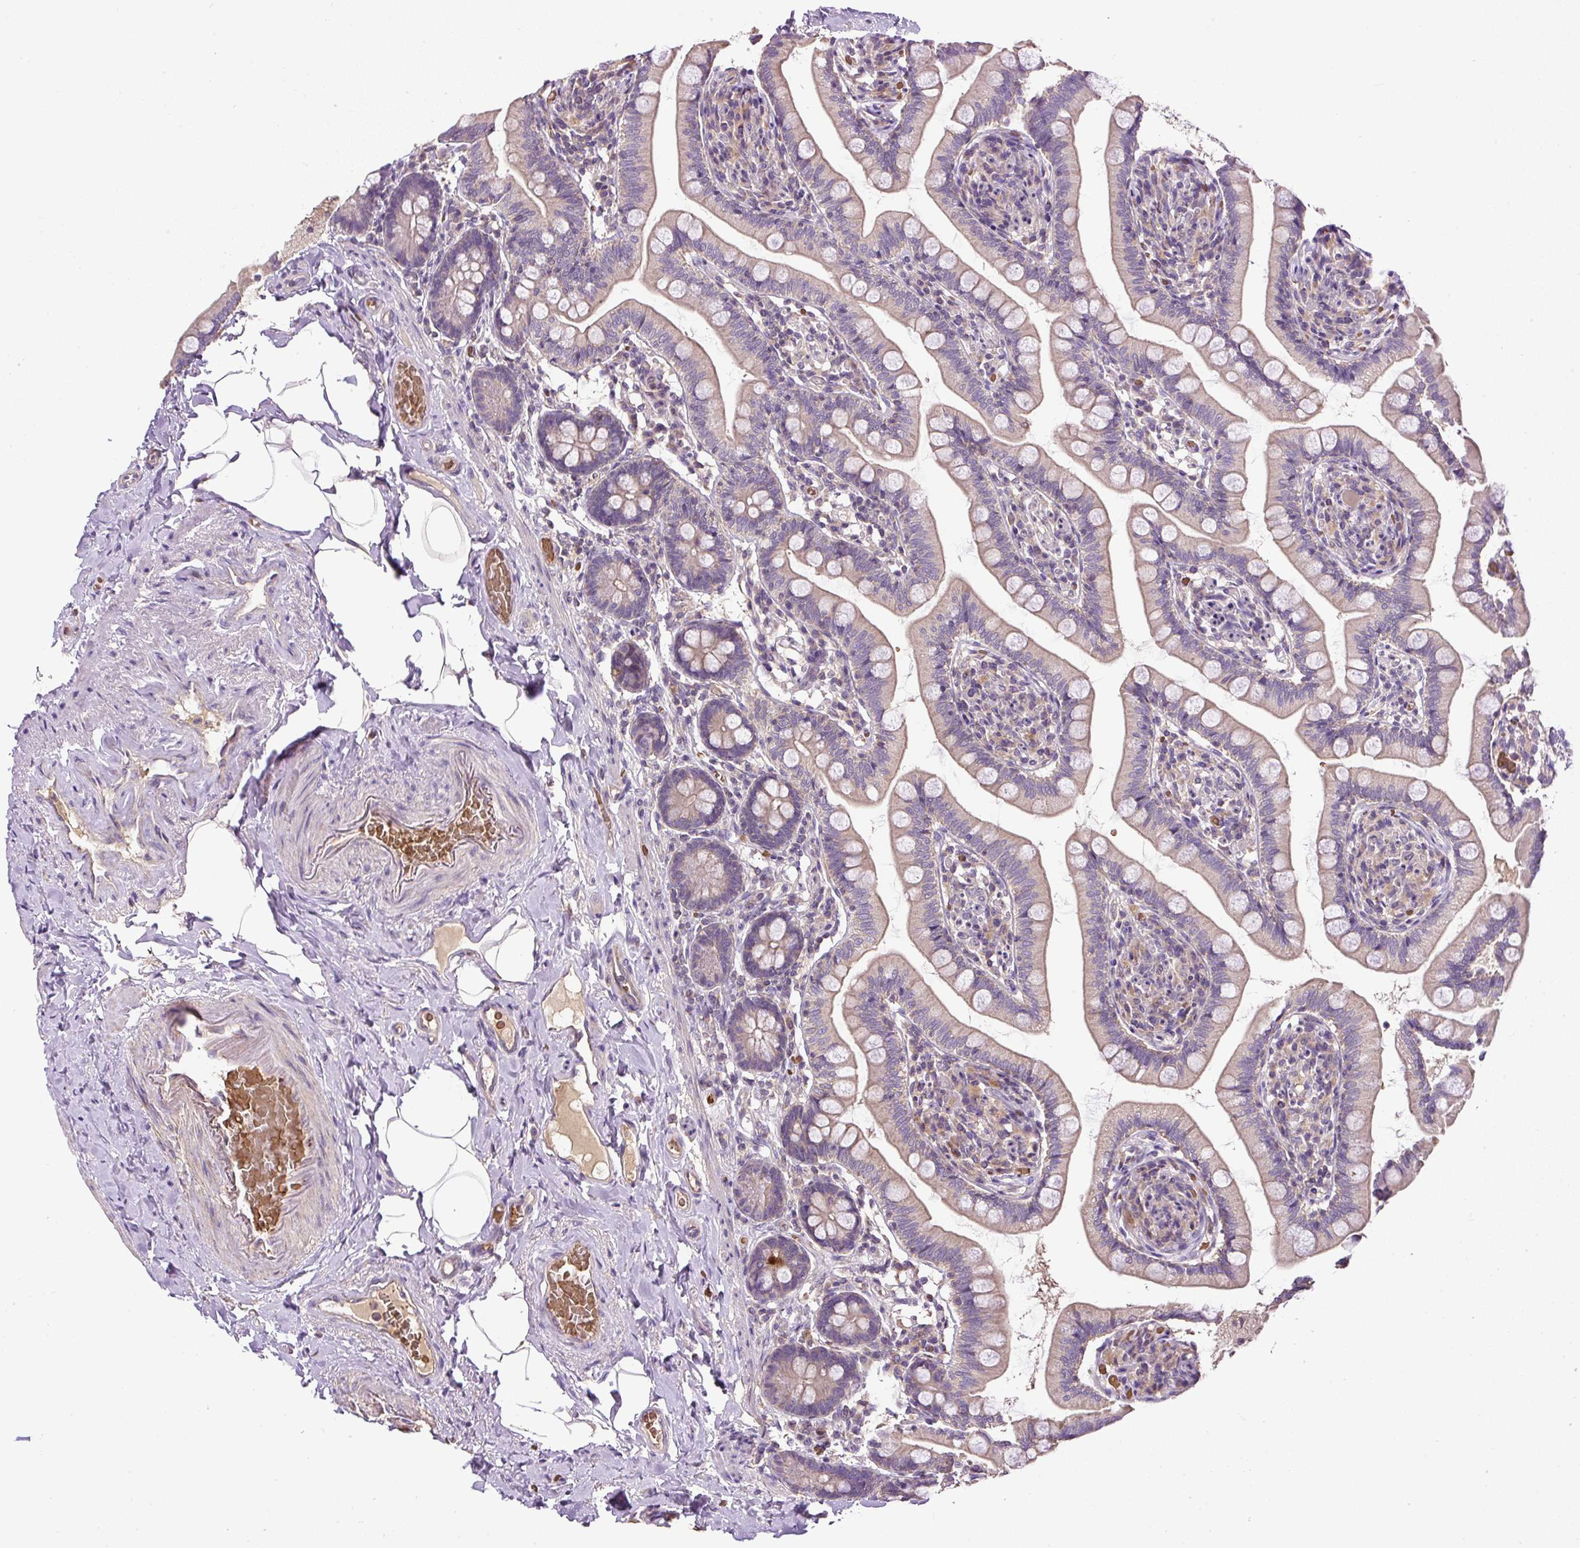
{"staining": {"intensity": "weak", "quantity": "25%-75%", "location": "cytoplasmic/membranous"}, "tissue": "small intestine", "cell_type": "Glandular cells", "image_type": "normal", "snomed": [{"axis": "morphology", "description": "Normal tissue, NOS"}, {"axis": "topography", "description": "Small intestine"}], "caption": "Brown immunohistochemical staining in unremarkable human small intestine exhibits weak cytoplasmic/membranous expression in approximately 25%-75% of glandular cells.", "gene": "CXCL13", "patient": {"sex": "female", "age": 64}}